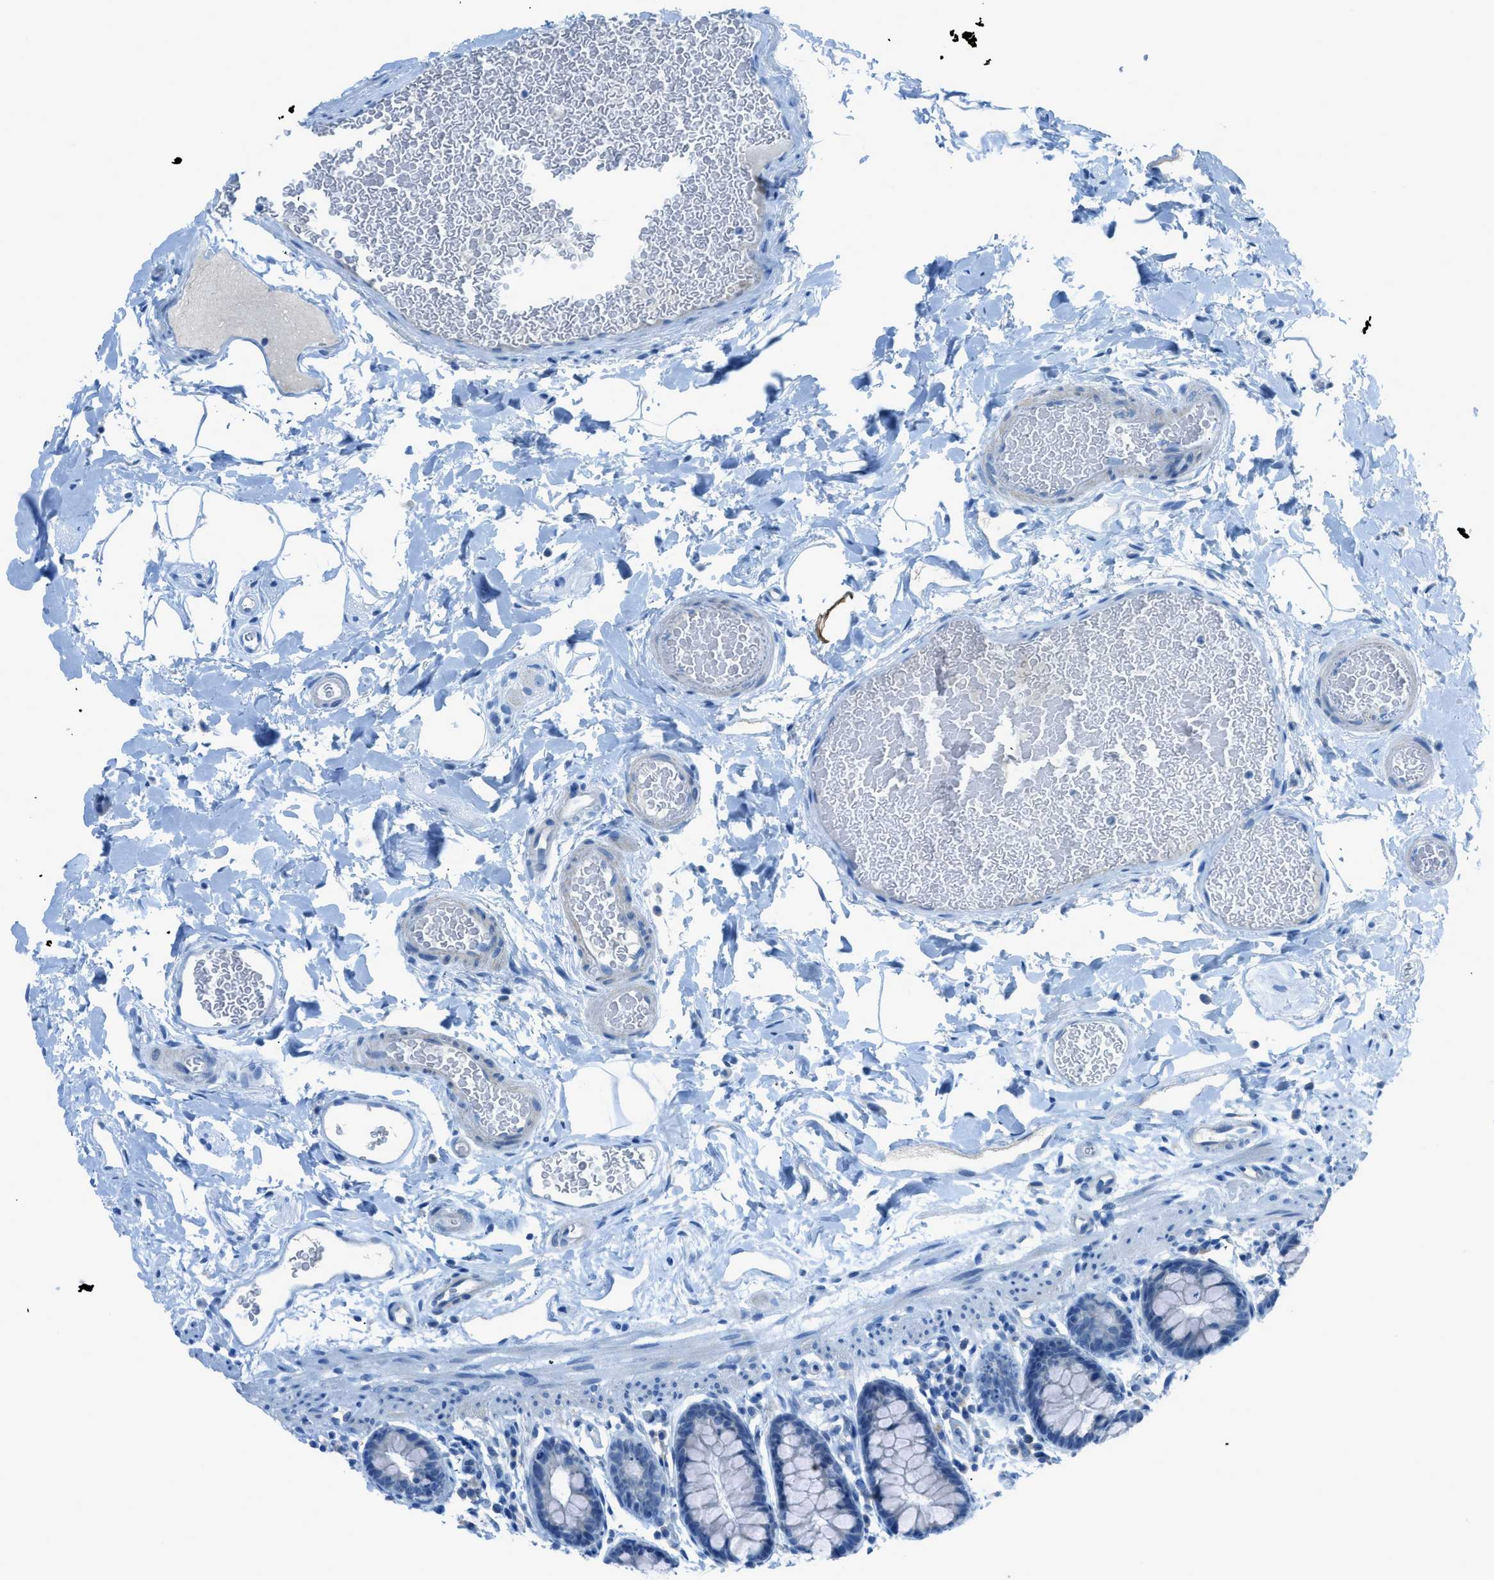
{"staining": {"intensity": "negative", "quantity": "none", "location": "none"}, "tissue": "colon", "cell_type": "Endothelial cells", "image_type": "normal", "snomed": [{"axis": "morphology", "description": "Normal tissue, NOS"}, {"axis": "topography", "description": "Colon"}], "caption": "The IHC photomicrograph has no significant expression in endothelial cells of colon.", "gene": "ACAN", "patient": {"sex": "female", "age": 80}}